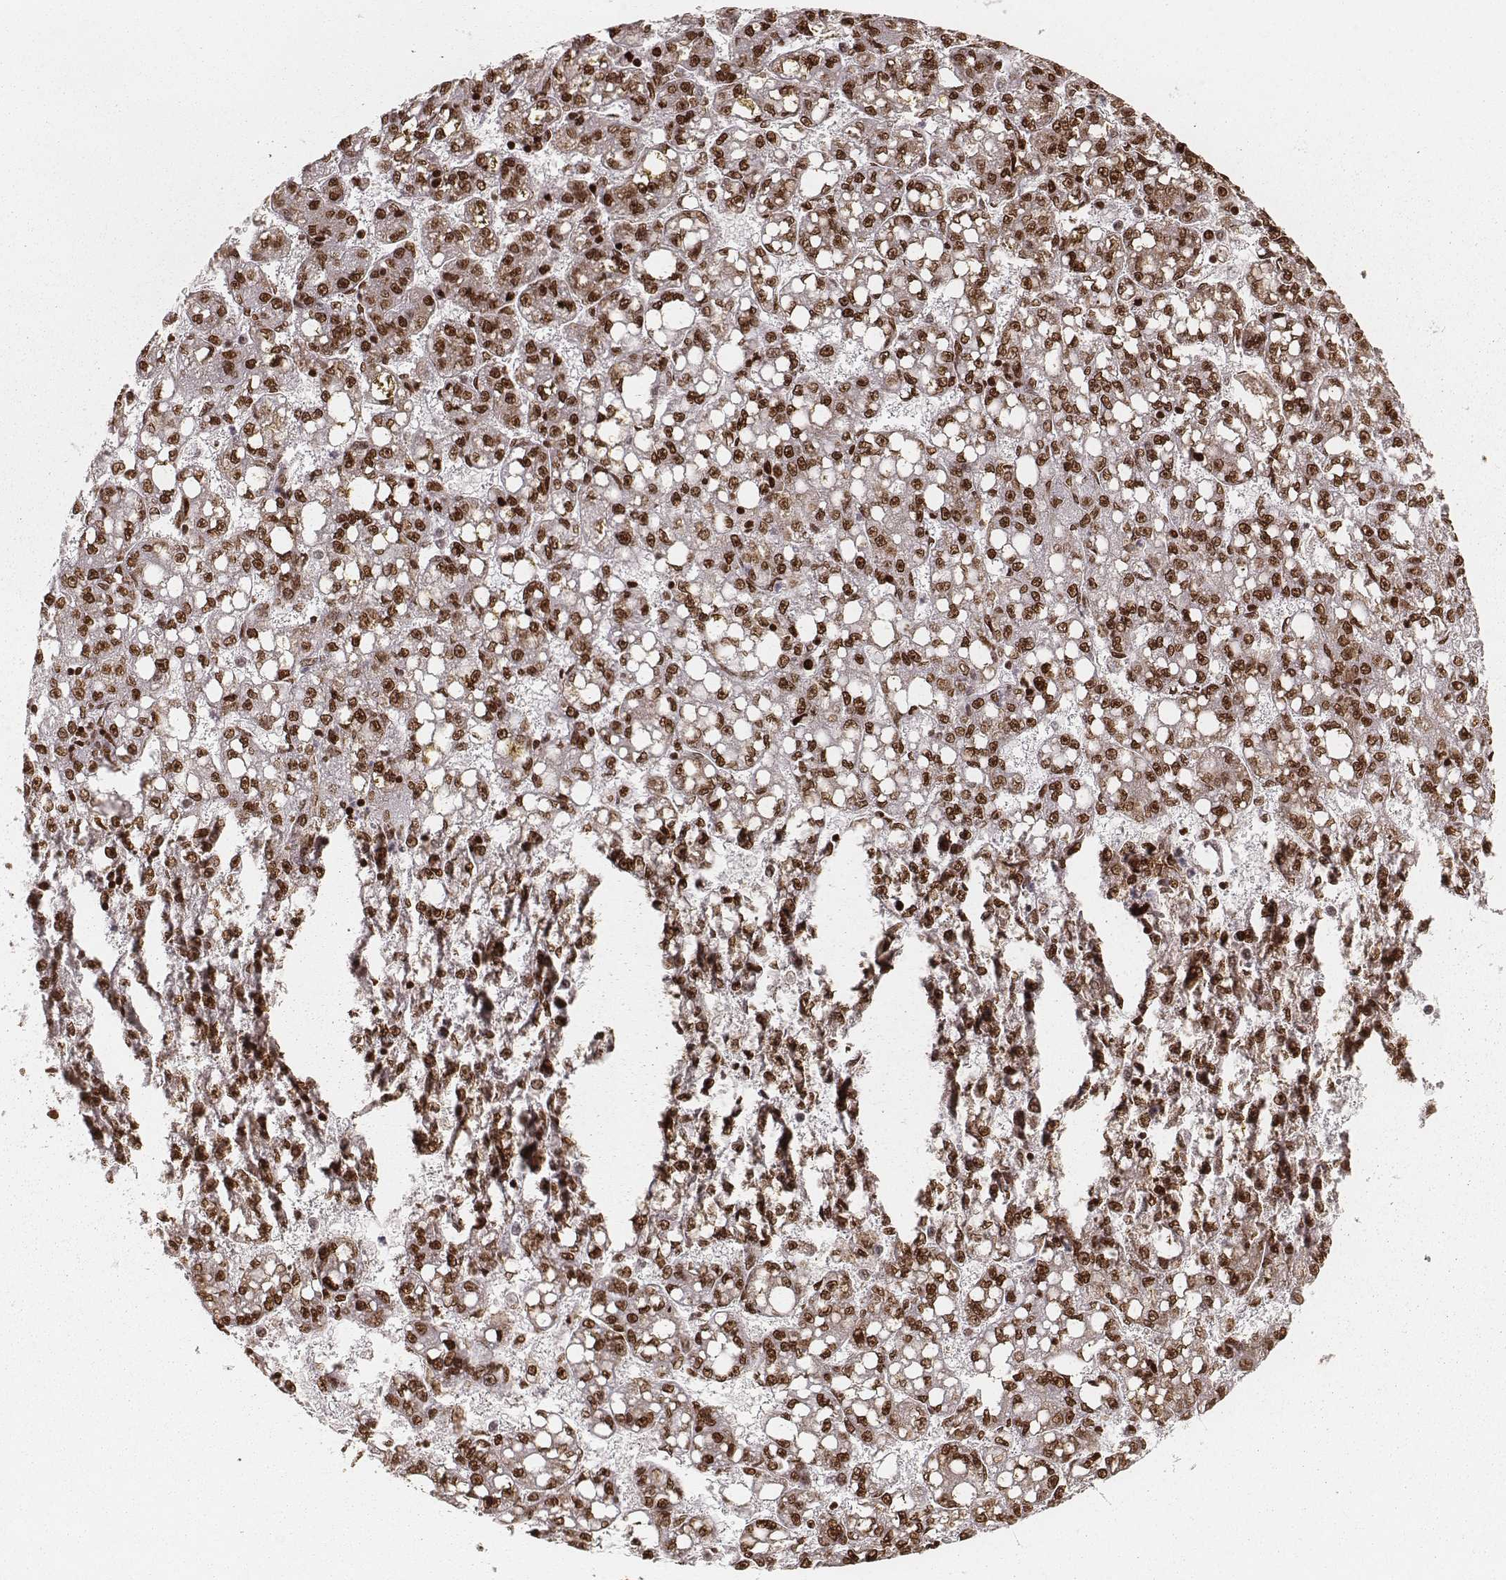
{"staining": {"intensity": "strong", "quantity": ">75%", "location": "nuclear"}, "tissue": "liver cancer", "cell_type": "Tumor cells", "image_type": "cancer", "snomed": [{"axis": "morphology", "description": "Carcinoma, Hepatocellular, NOS"}, {"axis": "topography", "description": "Liver"}], "caption": "DAB (3,3'-diaminobenzidine) immunohistochemical staining of liver hepatocellular carcinoma exhibits strong nuclear protein staining in approximately >75% of tumor cells. (Stains: DAB in brown, nuclei in blue, Microscopy: brightfield microscopy at high magnification).", "gene": "PARP1", "patient": {"sex": "female", "age": 65}}